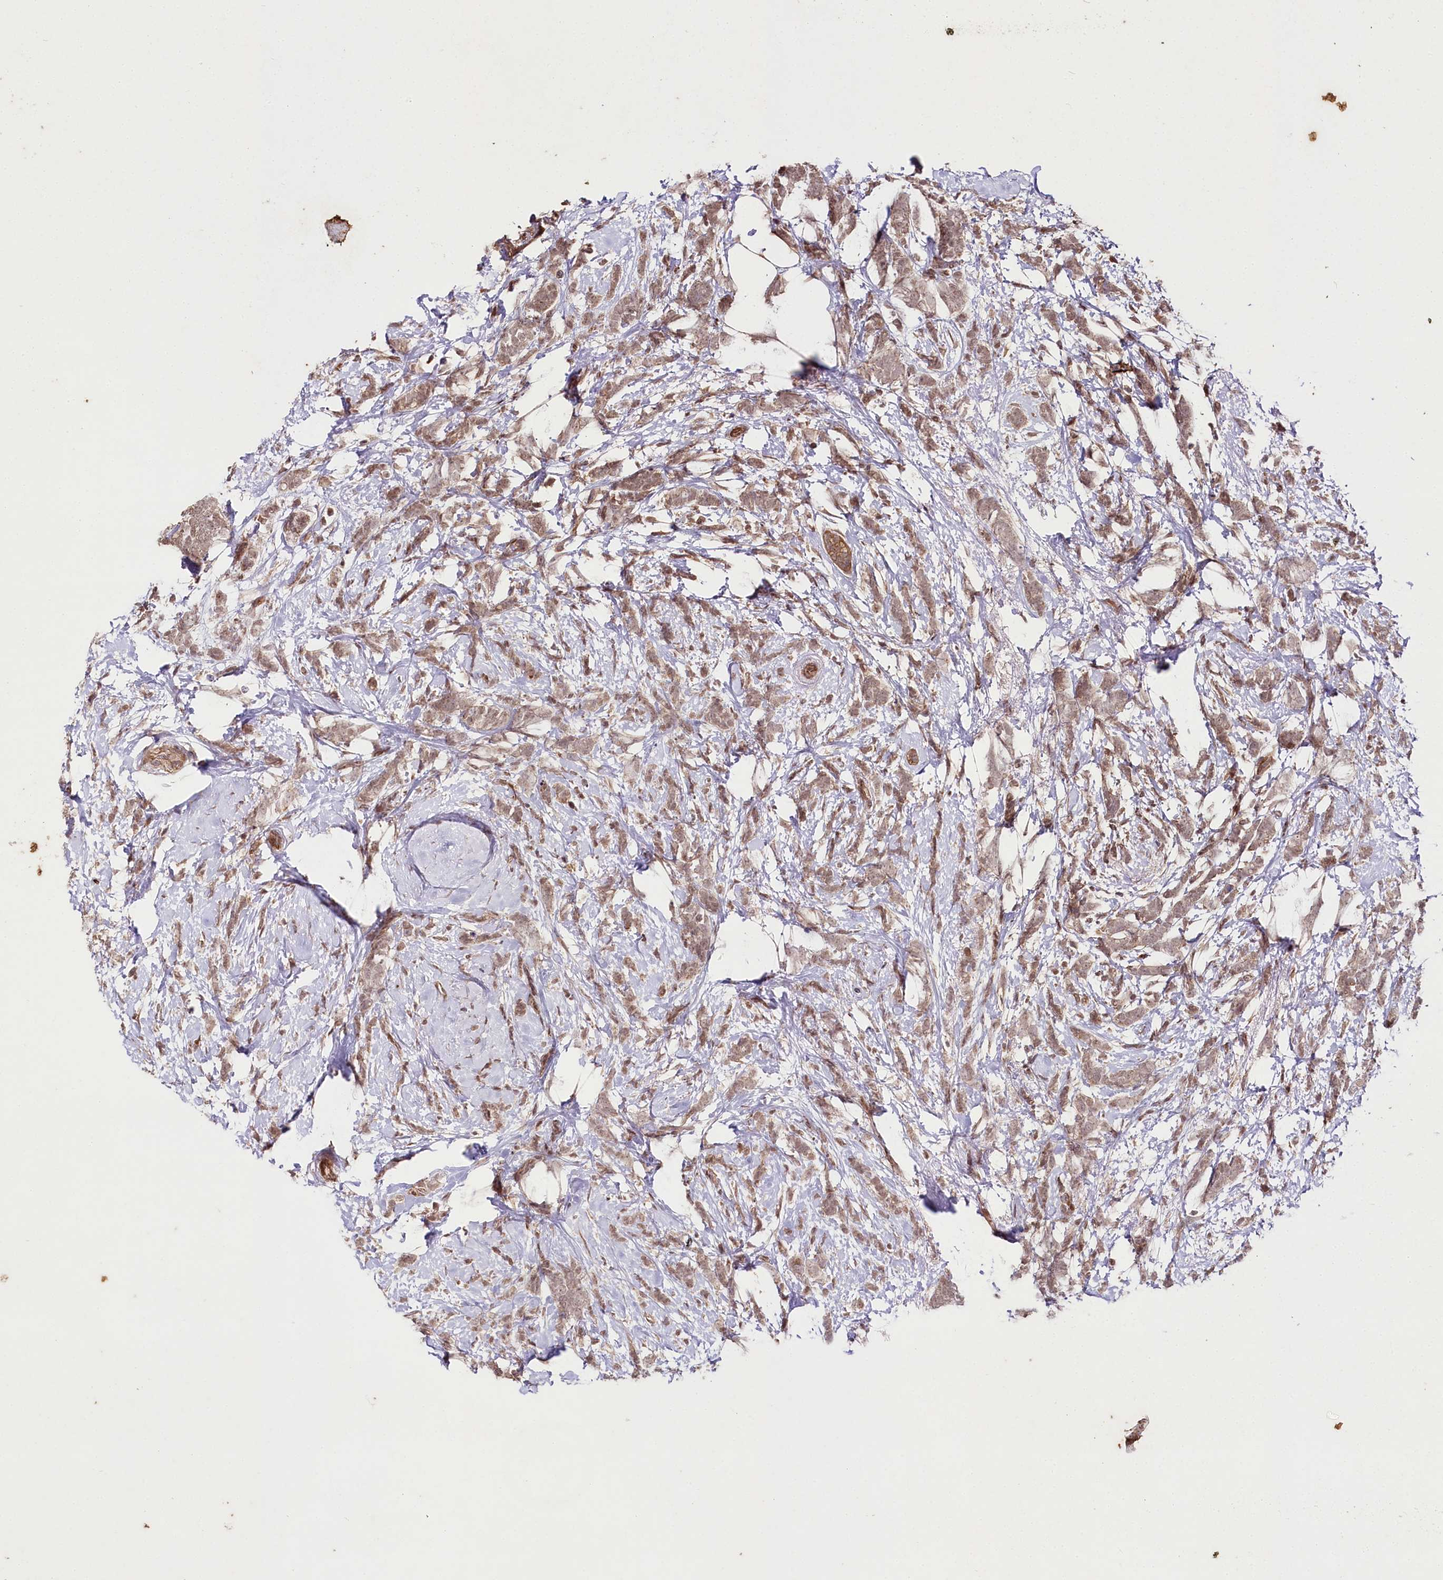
{"staining": {"intensity": "weak", "quantity": ">75%", "location": "cytoplasmic/membranous"}, "tissue": "breast cancer", "cell_type": "Tumor cells", "image_type": "cancer", "snomed": [{"axis": "morphology", "description": "Lobular carcinoma"}, {"axis": "topography", "description": "Breast"}], "caption": "Approximately >75% of tumor cells in breast cancer (lobular carcinoma) reveal weak cytoplasmic/membranous protein expression as visualized by brown immunohistochemical staining.", "gene": "PHLDB1", "patient": {"sex": "female", "age": 58}}